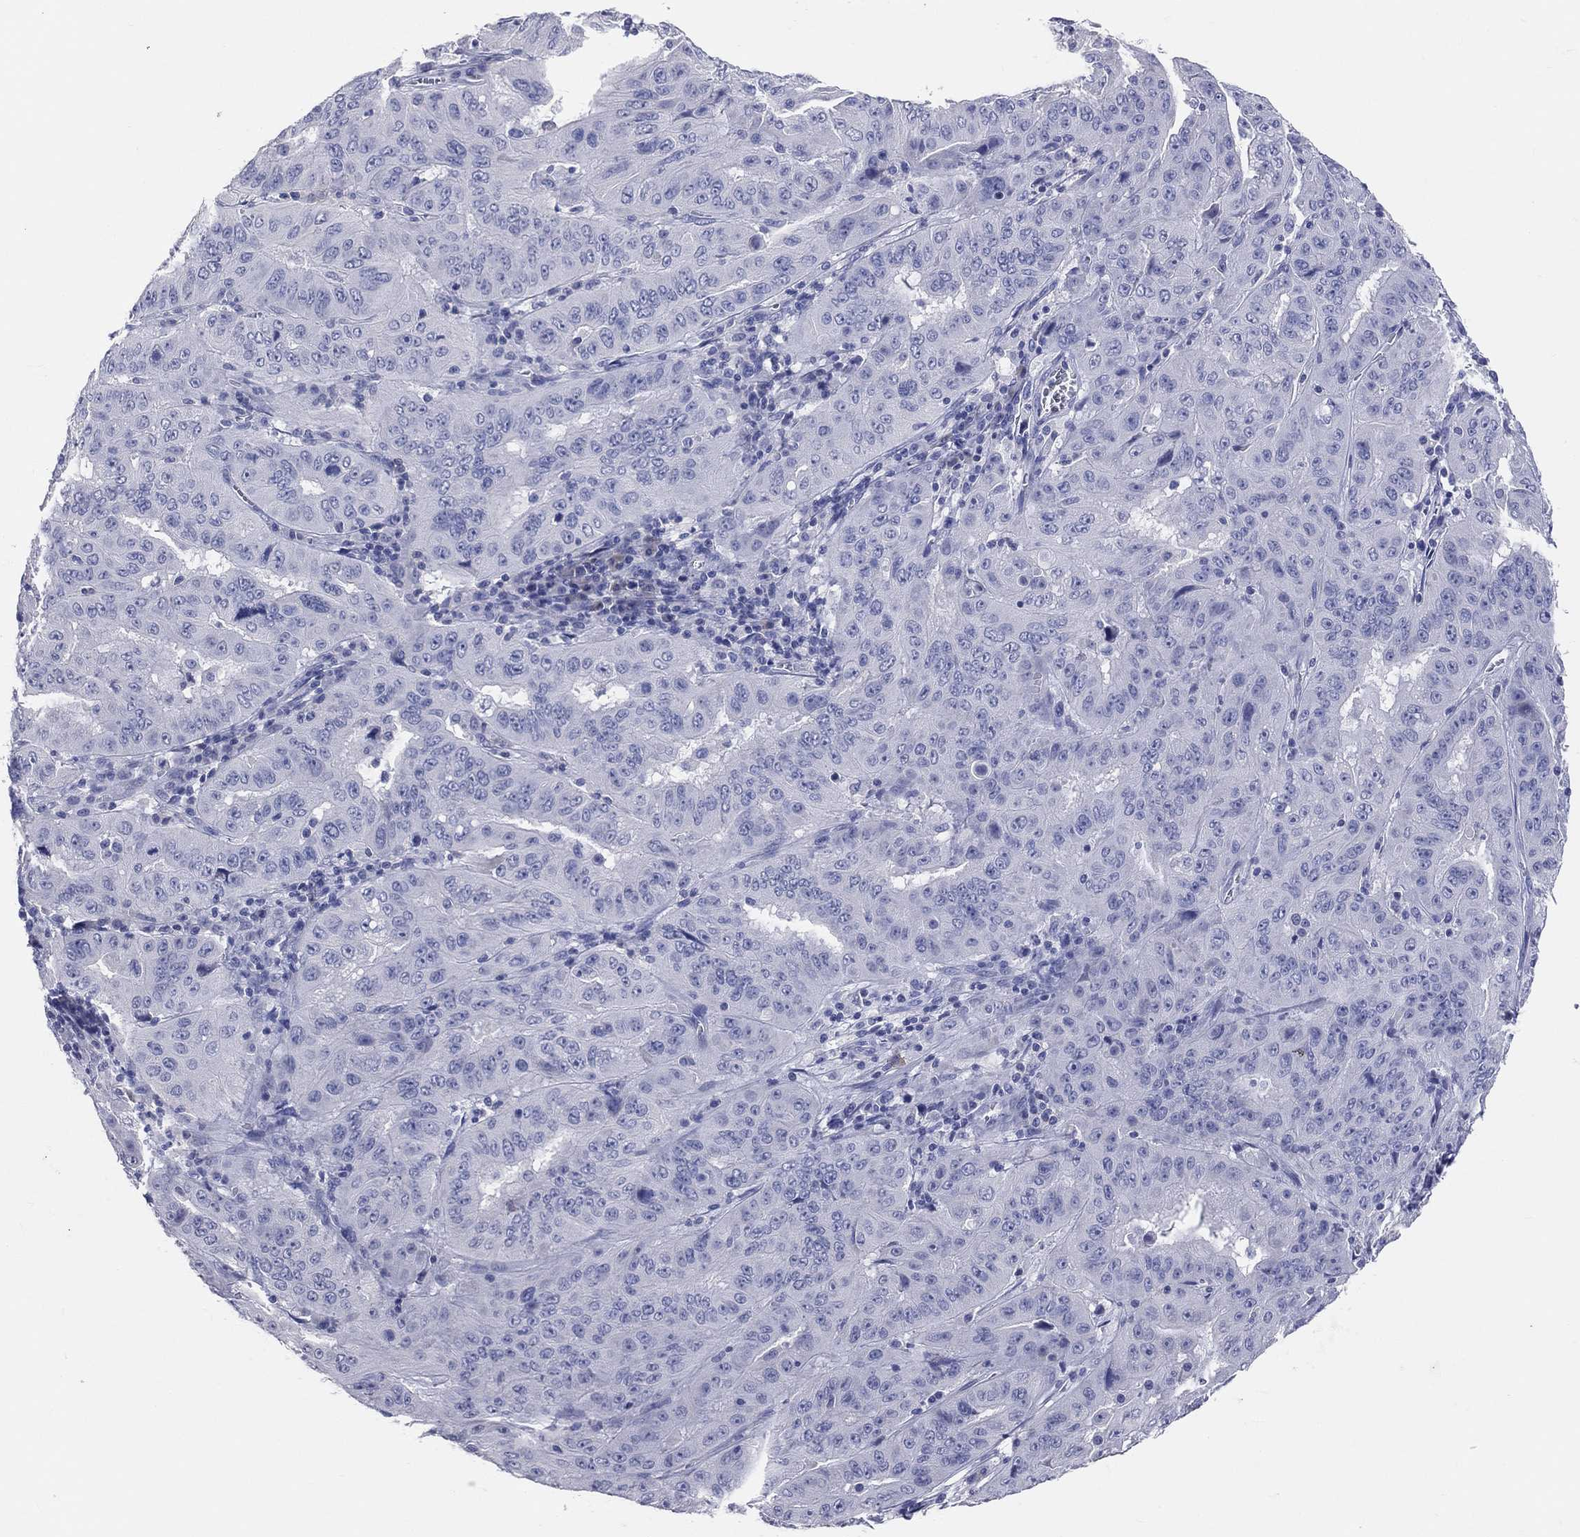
{"staining": {"intensity": "negative", "quantity": "none", "location": "none"}, "tissue": "pancreatic cancer", "cell_type": "Tumor cells", "image_type": "cancer", "snomed": [{"axis": "morphology", "description": "Adenocarcinoma, NOS"}, {"axis": "topography", "description": "Pancreas"}], "caption": "This micrograph is of adenocarcinoma (pancreatic) stained with IHC to label a protein in brown with the nuclei are counter-stained blue. There is no positivity in tumor cells. The staining was performed using DAB to visualize the protein expression in brown, while the nuclei were stained in blue with hematoxylin (Magnification: 20x).", "gene": "LAT", "patient": {"sex": "male", "age": 63}}